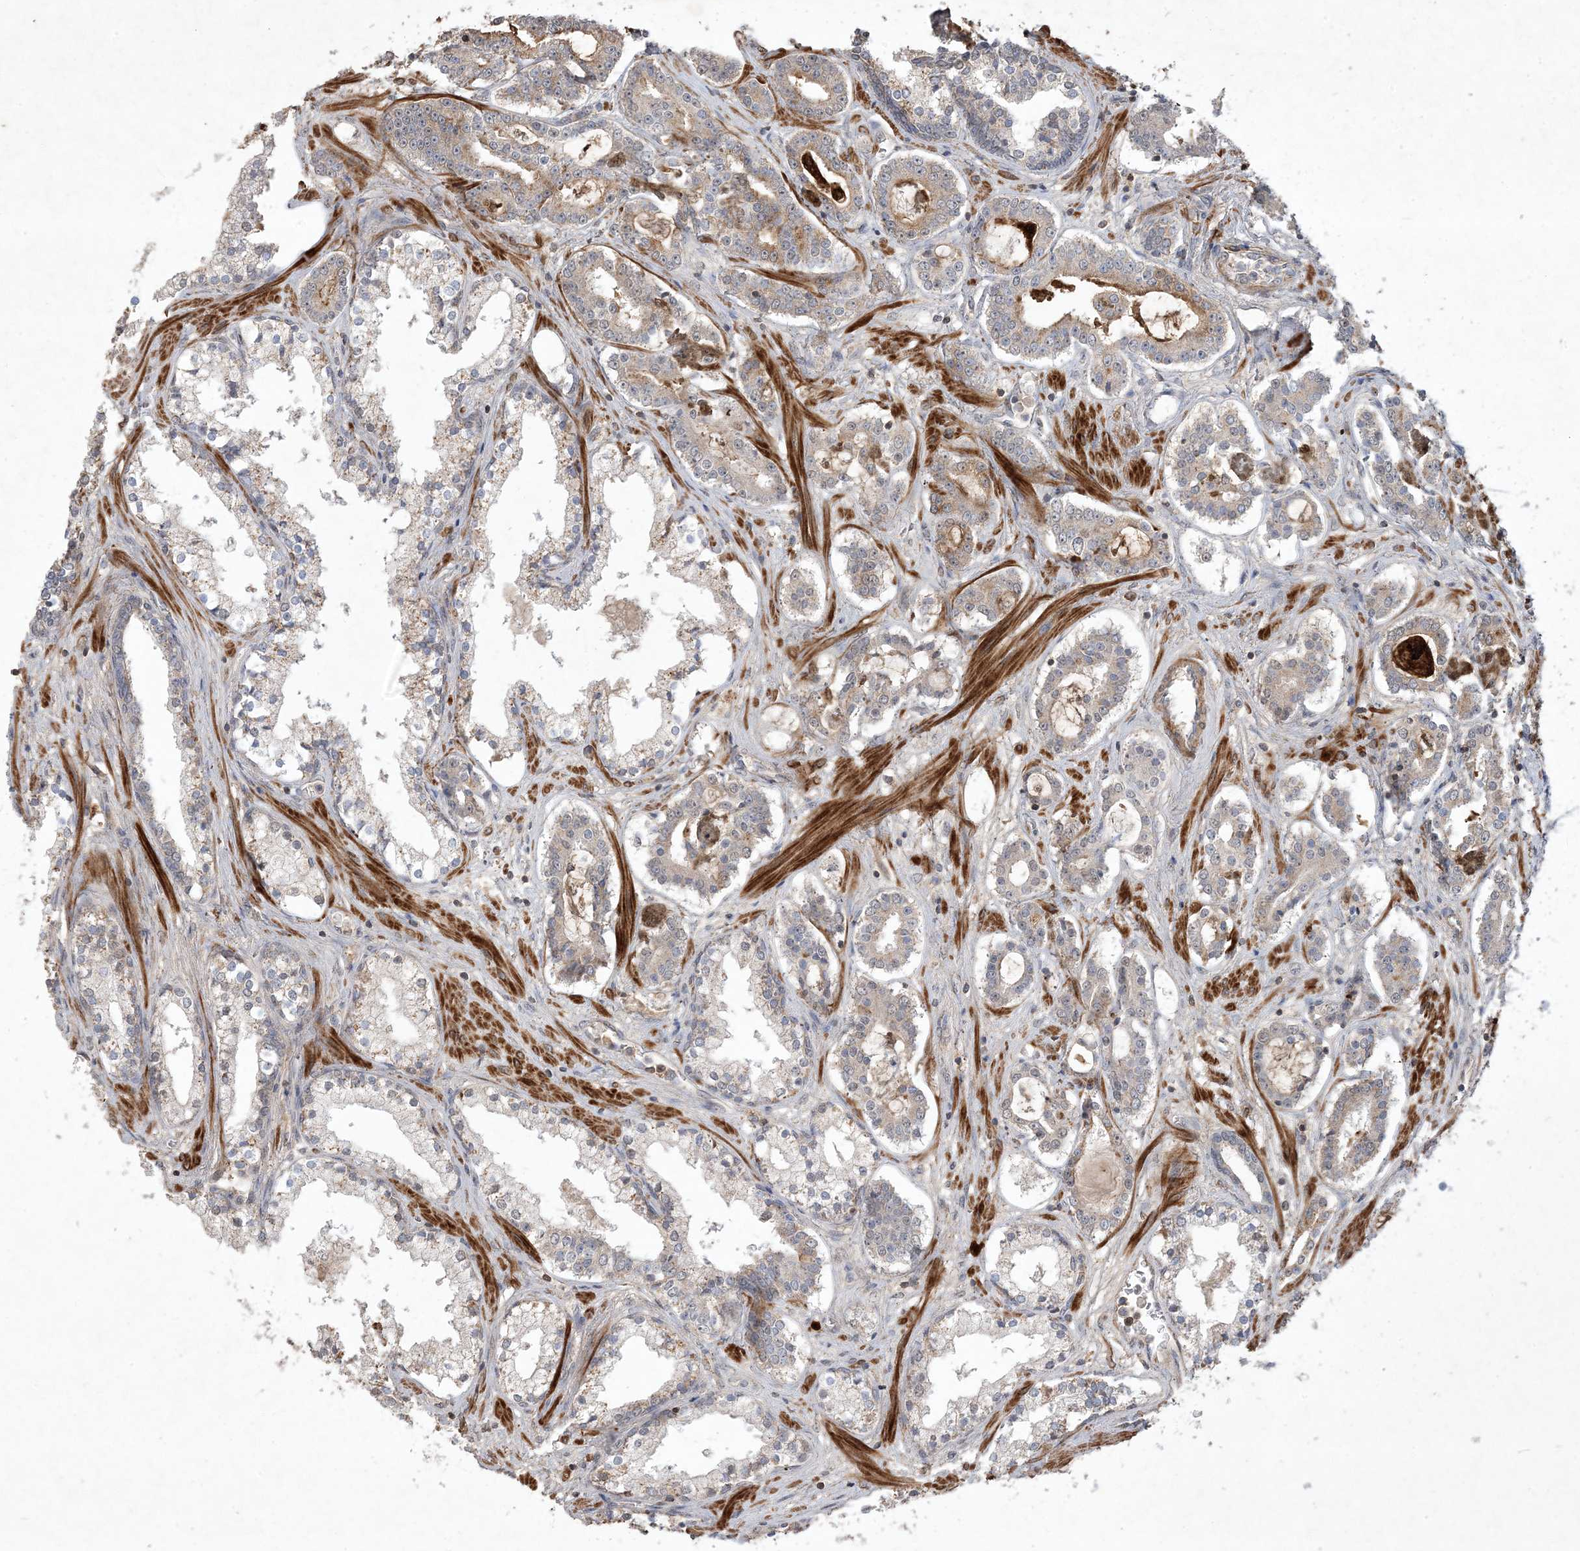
{"staining": {"intensity": "weak", "quantity": "<25%", "location": "cytoplasmic/membranous"}, "tissue": "prostate cancer", "cell_type": "Tumor cells", "image_type": "cancer", "snomed": [{"axis": "morphology", "description": "Adenocarcinoma, High grade"}, {"axis": "topography", "description": "Prostate"}], "caption": "High power microscopy image of an immunohistochemistry (IHC) histopathology image of adenocarcinoma (high-grade) (prostate), revealing no significant expression in tumor cells. (Stains: DAB (3,3'-diaminobenzidine) immunohistochemistry (IHC) with hematoxylin counter stain, Microscopy: brightfield microscopy at high magnification).", "gene": "PRRT3", "patient": {"sex": "male", "age": 58}}